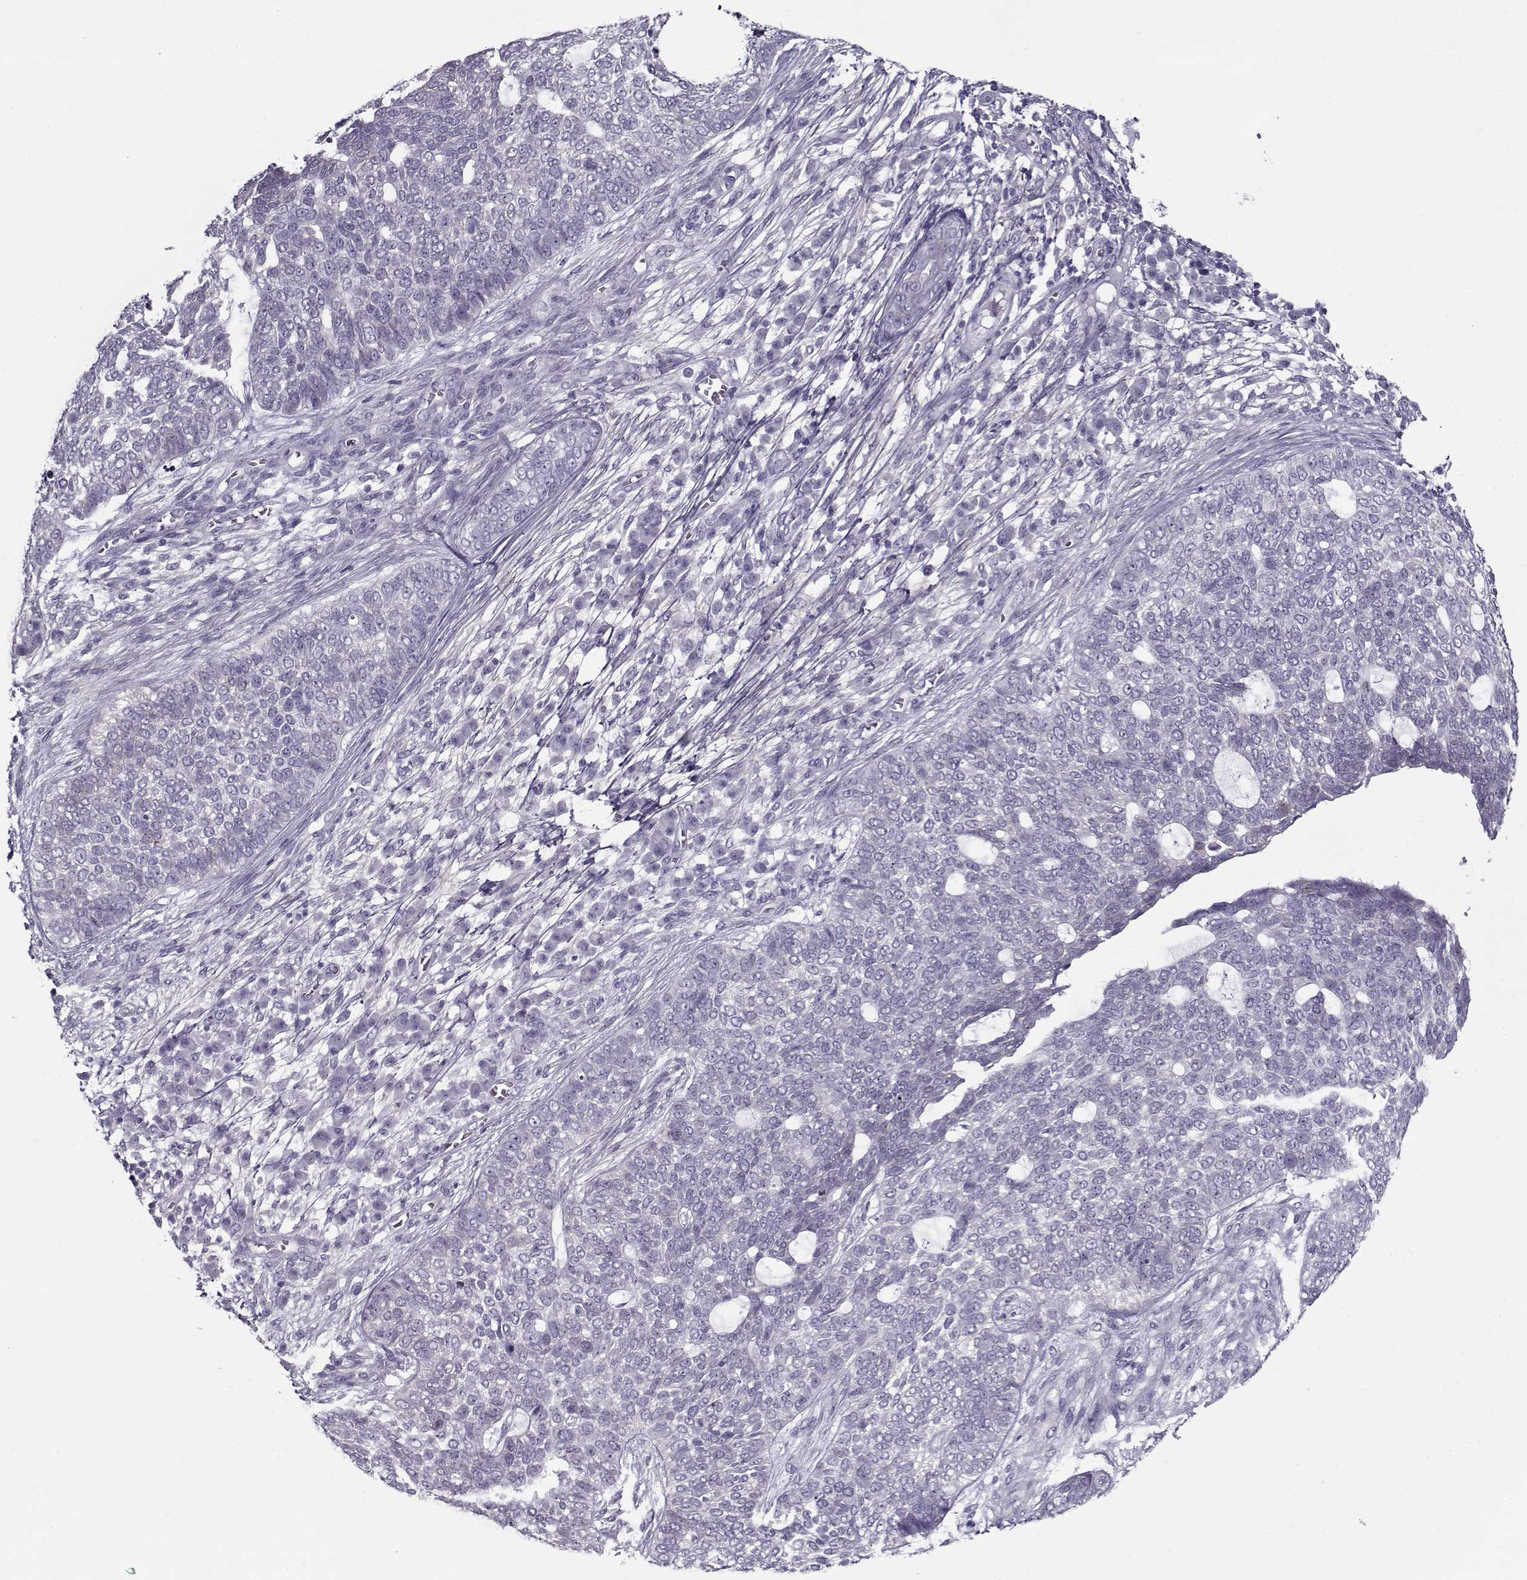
{"staining": {"intensity": "negative", "quantity": "none", "location": "none"}, "tissue": "skin cancer", "cell_type": "Tumor cells", "image_type": "cancer", "snomed": [{"axis": "morphology", "description": "Basal cell carcinoma"}, {"axis": "topography", "description": "Skin"}], "caption": "DAB immunohistochemical staining of human skin cancer (basal cell carcinoma) exhibits no significant positivity in tumor cells. (Stains: DAB (3,3'-diaminobenzidine) IHC with hematoxylin counter stain, Microscopy: brightfield microscopy at high magnification).", "gene": "PP2D1", "patient": {"sex": "female", "age": 69}}